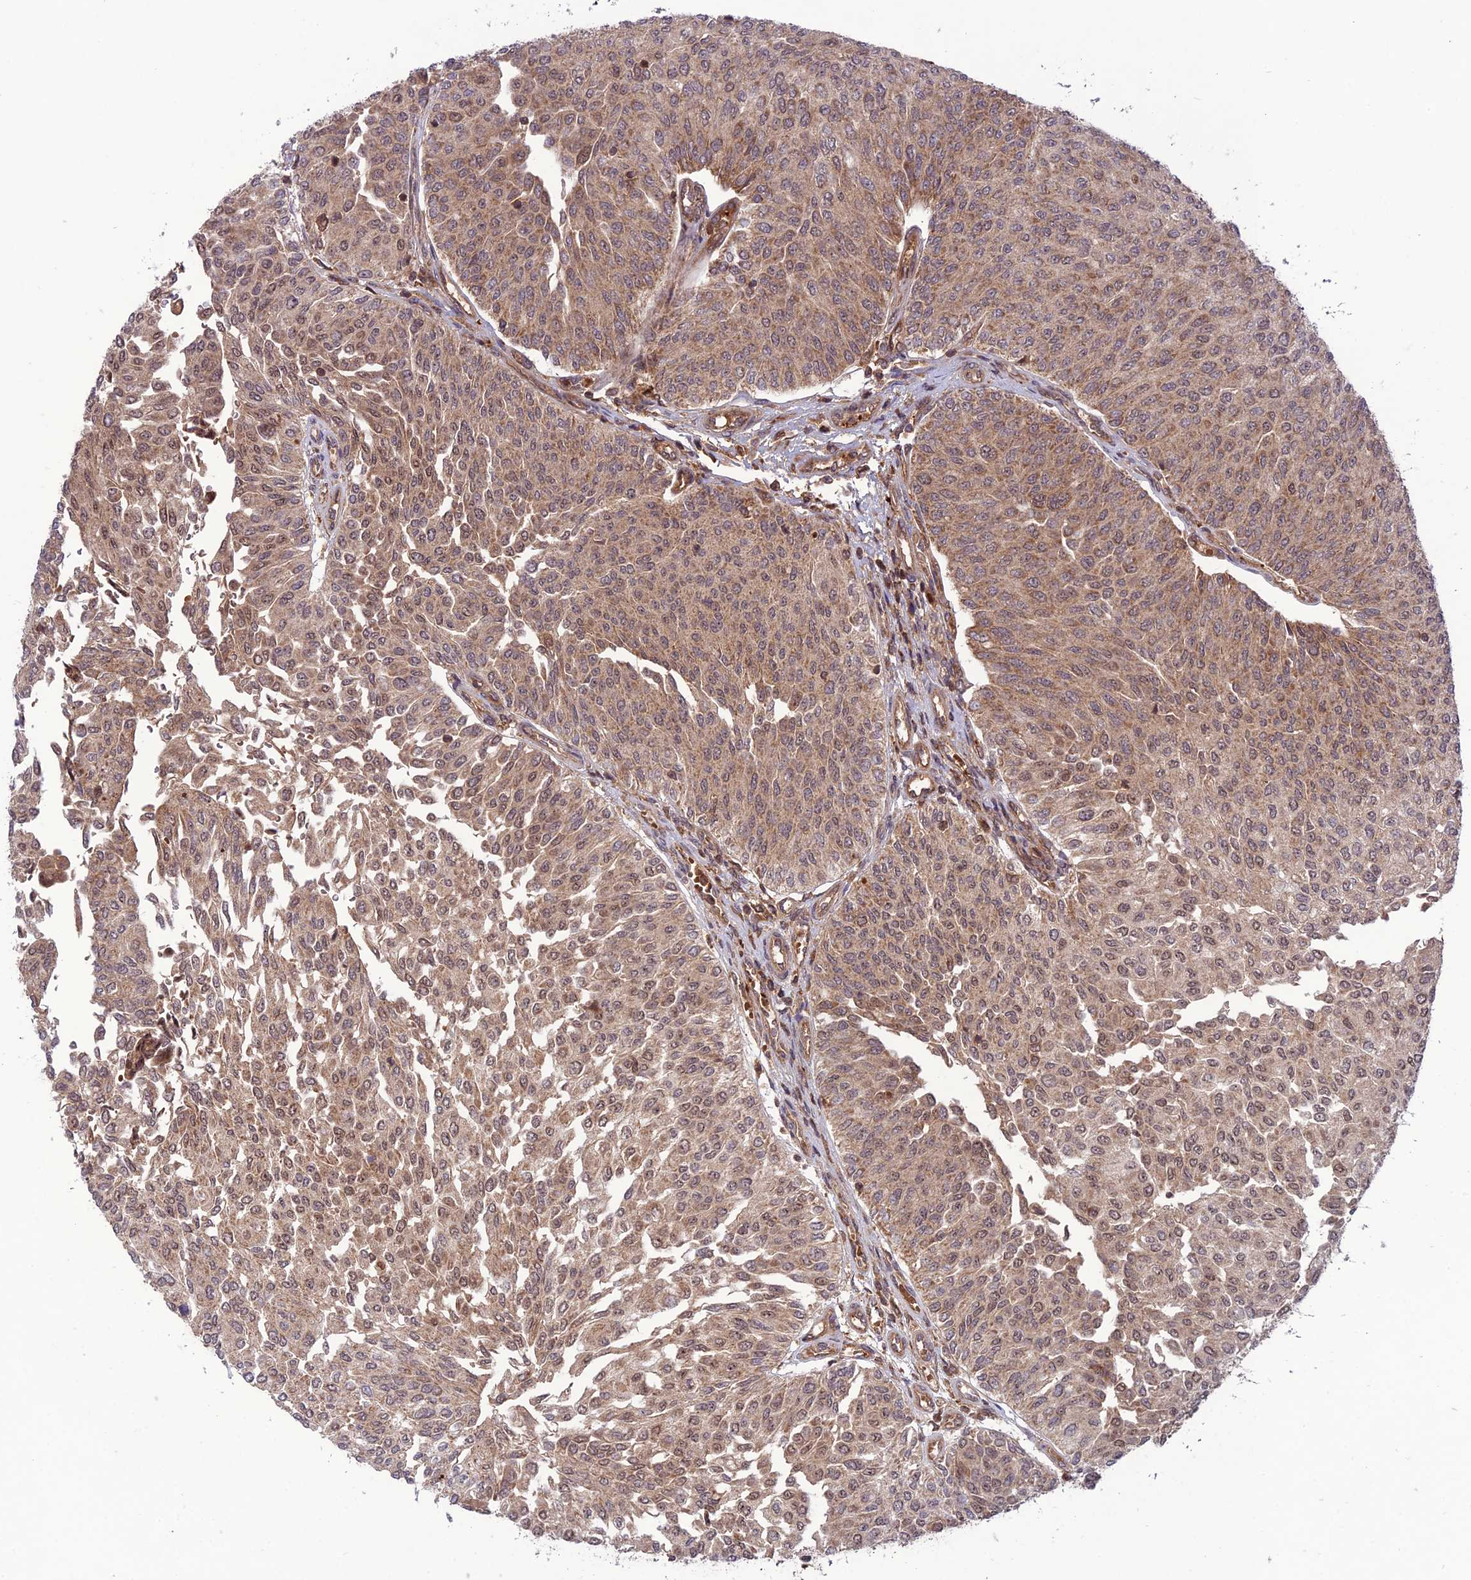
{"staining": {"intensity": "moderate", "quantity": ">75%", "location": "cytoplasmic/membranous,nuclear"}, "tissue": "urothelial cancer", "cell_type": "Tumor cells", "image_type": "cancer", "snomed": [{"axis": "morphology", "description": "Urothelial carcinoma, High grade"}, {"axis": "topography", "description": "Urinary bladder"}], "caption": "A brown stain shows moderate cytoplasmic/membranous and nuclear staining of a protein in high-grade urothelial carcinoma tumor cells. The protein of interest is stained brown, and the nuclei are stained in blue (DAB (3,3'-diaminobenzidine) IHC with brightfield microscopy, high magnification).", "gene": "NDUFC1", "patient": {"sex": "female", "age": 79}}